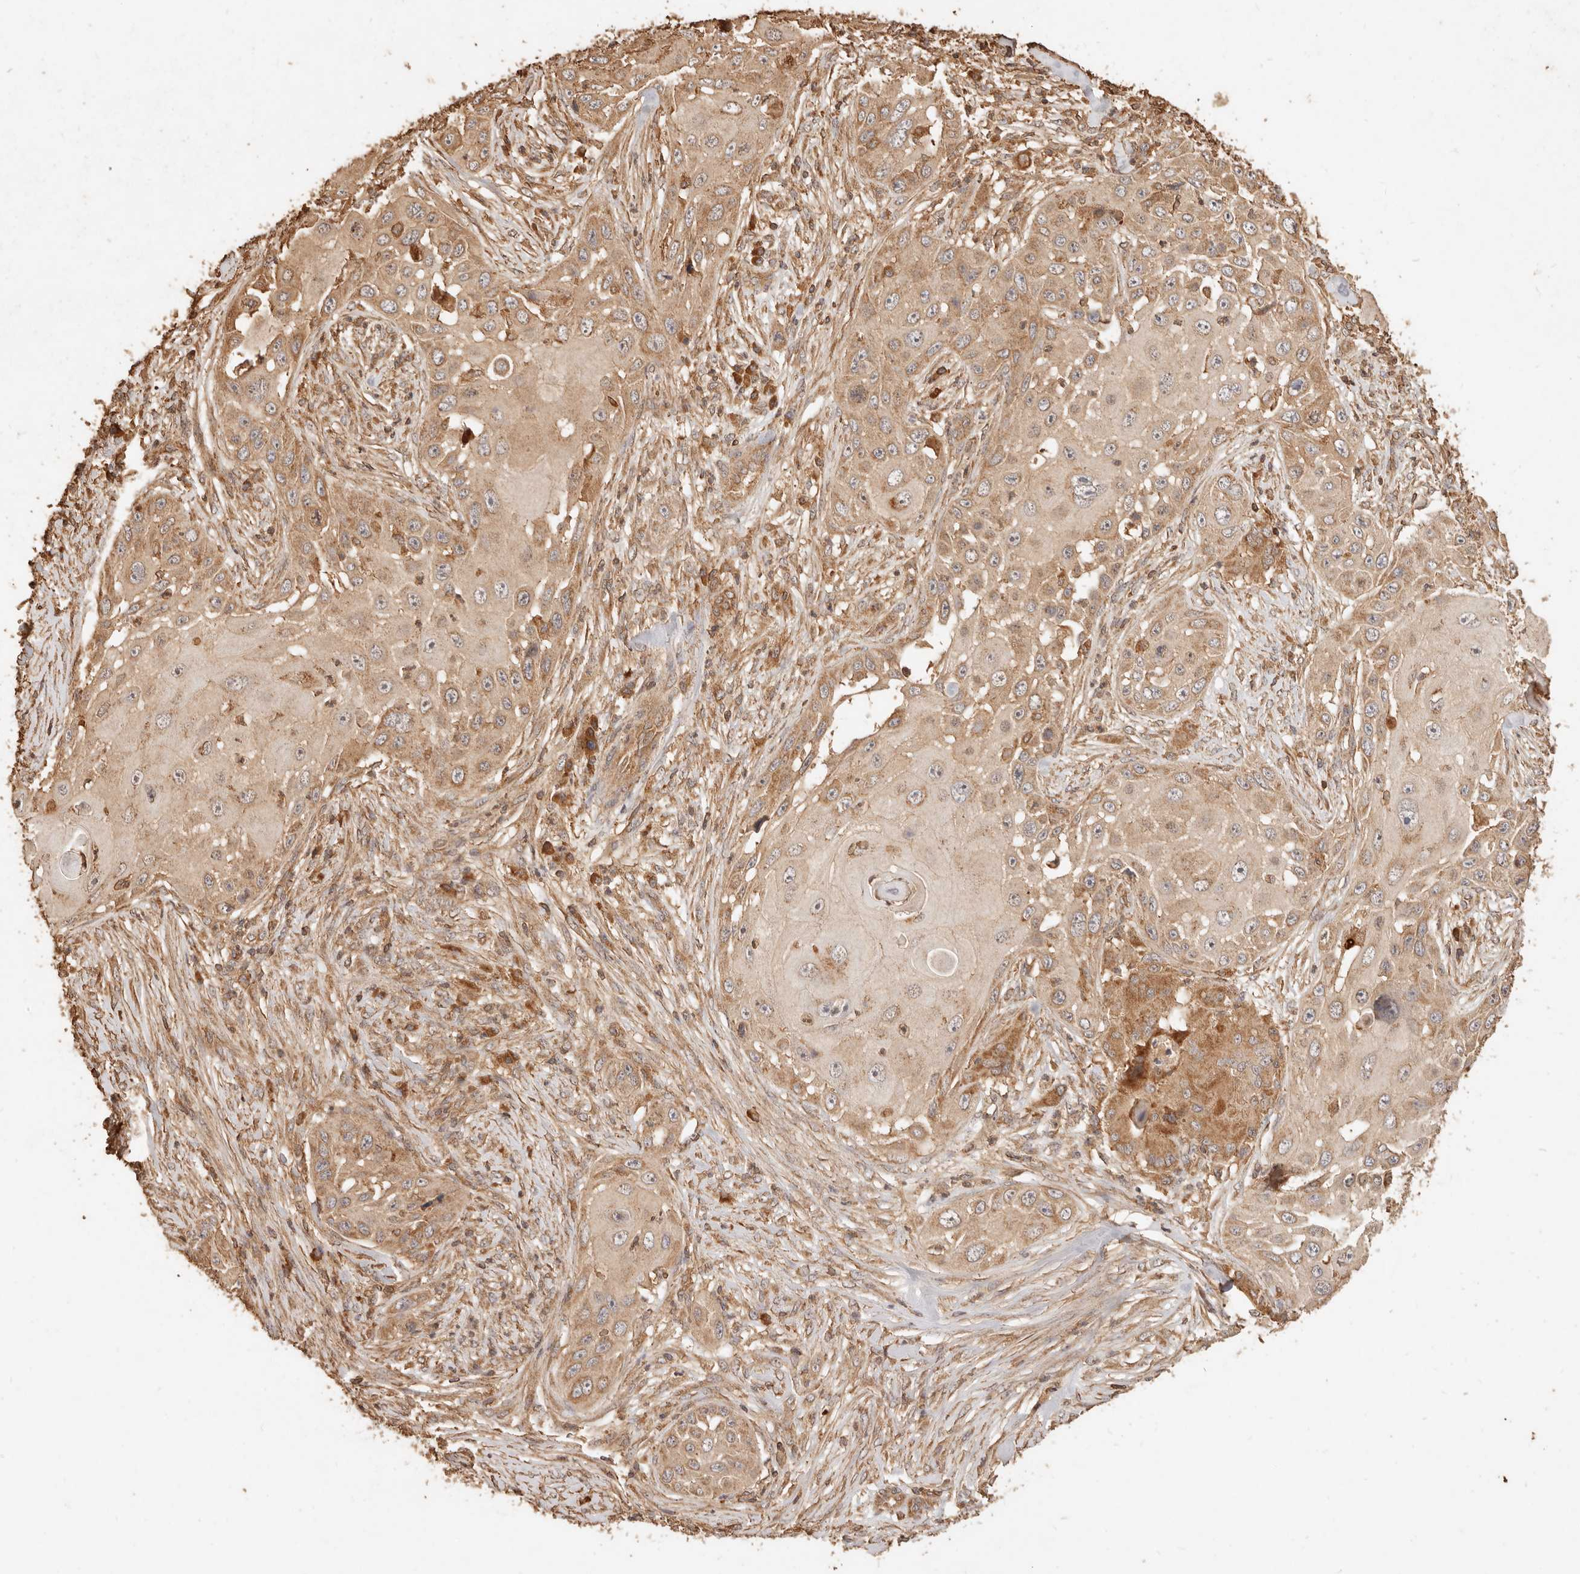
{"staining": {"intensity": "moderate", "quantity": ">75%", "location": "cytoplasmic/membranous"}, "tissue": "skin cancer", "cell_type": "Tumor cells", "image_type": "cancer", "snomed": [{"axis": "morphology", "description": "Squamous cell carcinoma, NOS"}, {"axis": "topography", "description": "Skin"}], "caption": "A histopathology image of squamous cell carcinoma (skin) stained for a protein displays moderate cytoplasmic/membranous brown staining in tumor cells.", "gene": "FAM180B", "patient": {"sex": "female", "age": 44}}